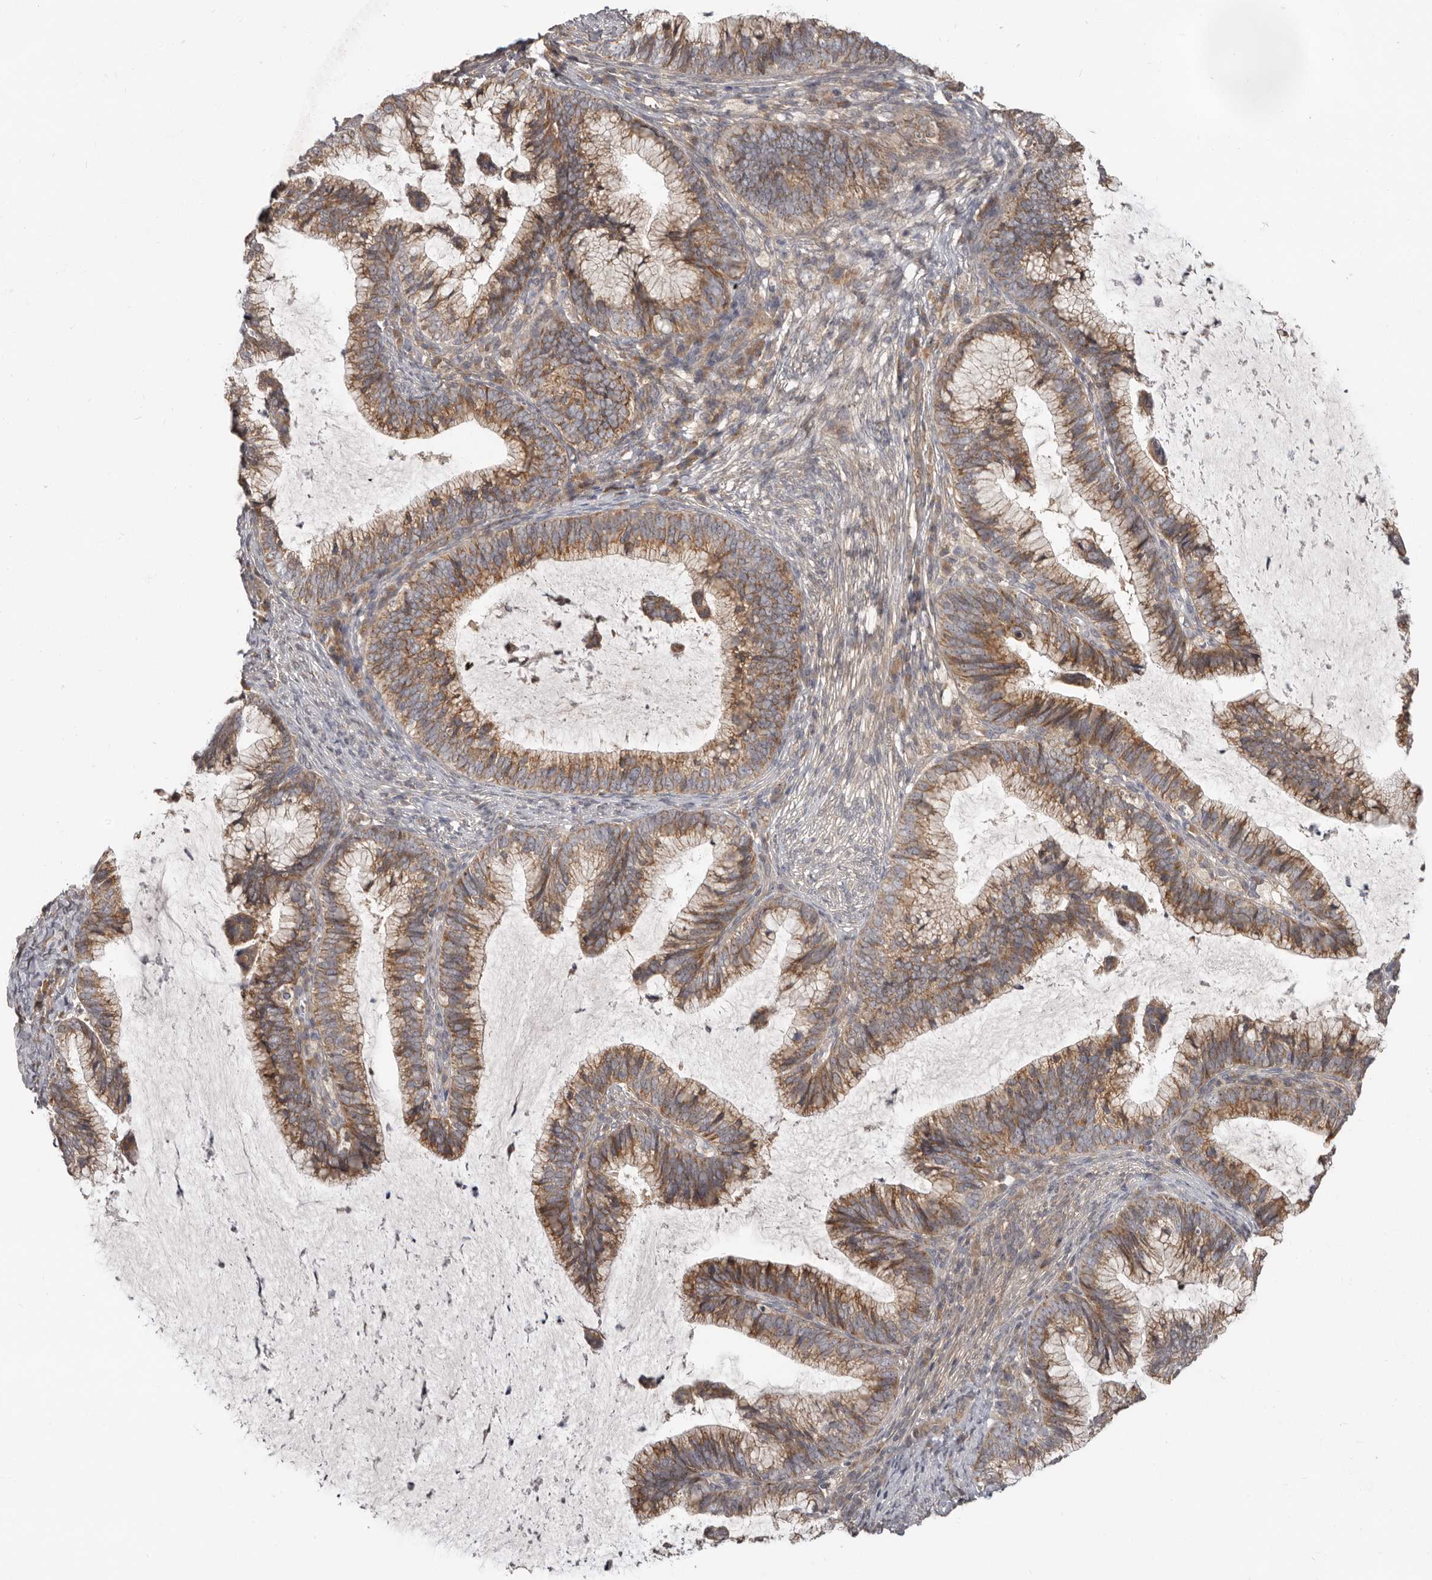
{"staining": {"intensity": "moderate", "quantity": ">75%", "location": "cytoplasmic/membranous"}, "tissue": "cervical cancer", "cell_type": "Tumor cells", "image_type": "cancer", "snomed": [{"axis": "morphology", "description": "Adenocarcinoma, NOS"}, {"axis": "topography", "description": "Cervix"}], "caption": "Cervical cancer (adenocarcinoma) stained for a protein (brown) exhibits moderate cytoplasmic/membranous positive staining in about >75% of tumor cells.", "gene": "BAD", "patient": {"sex": "female", "age": 36}}